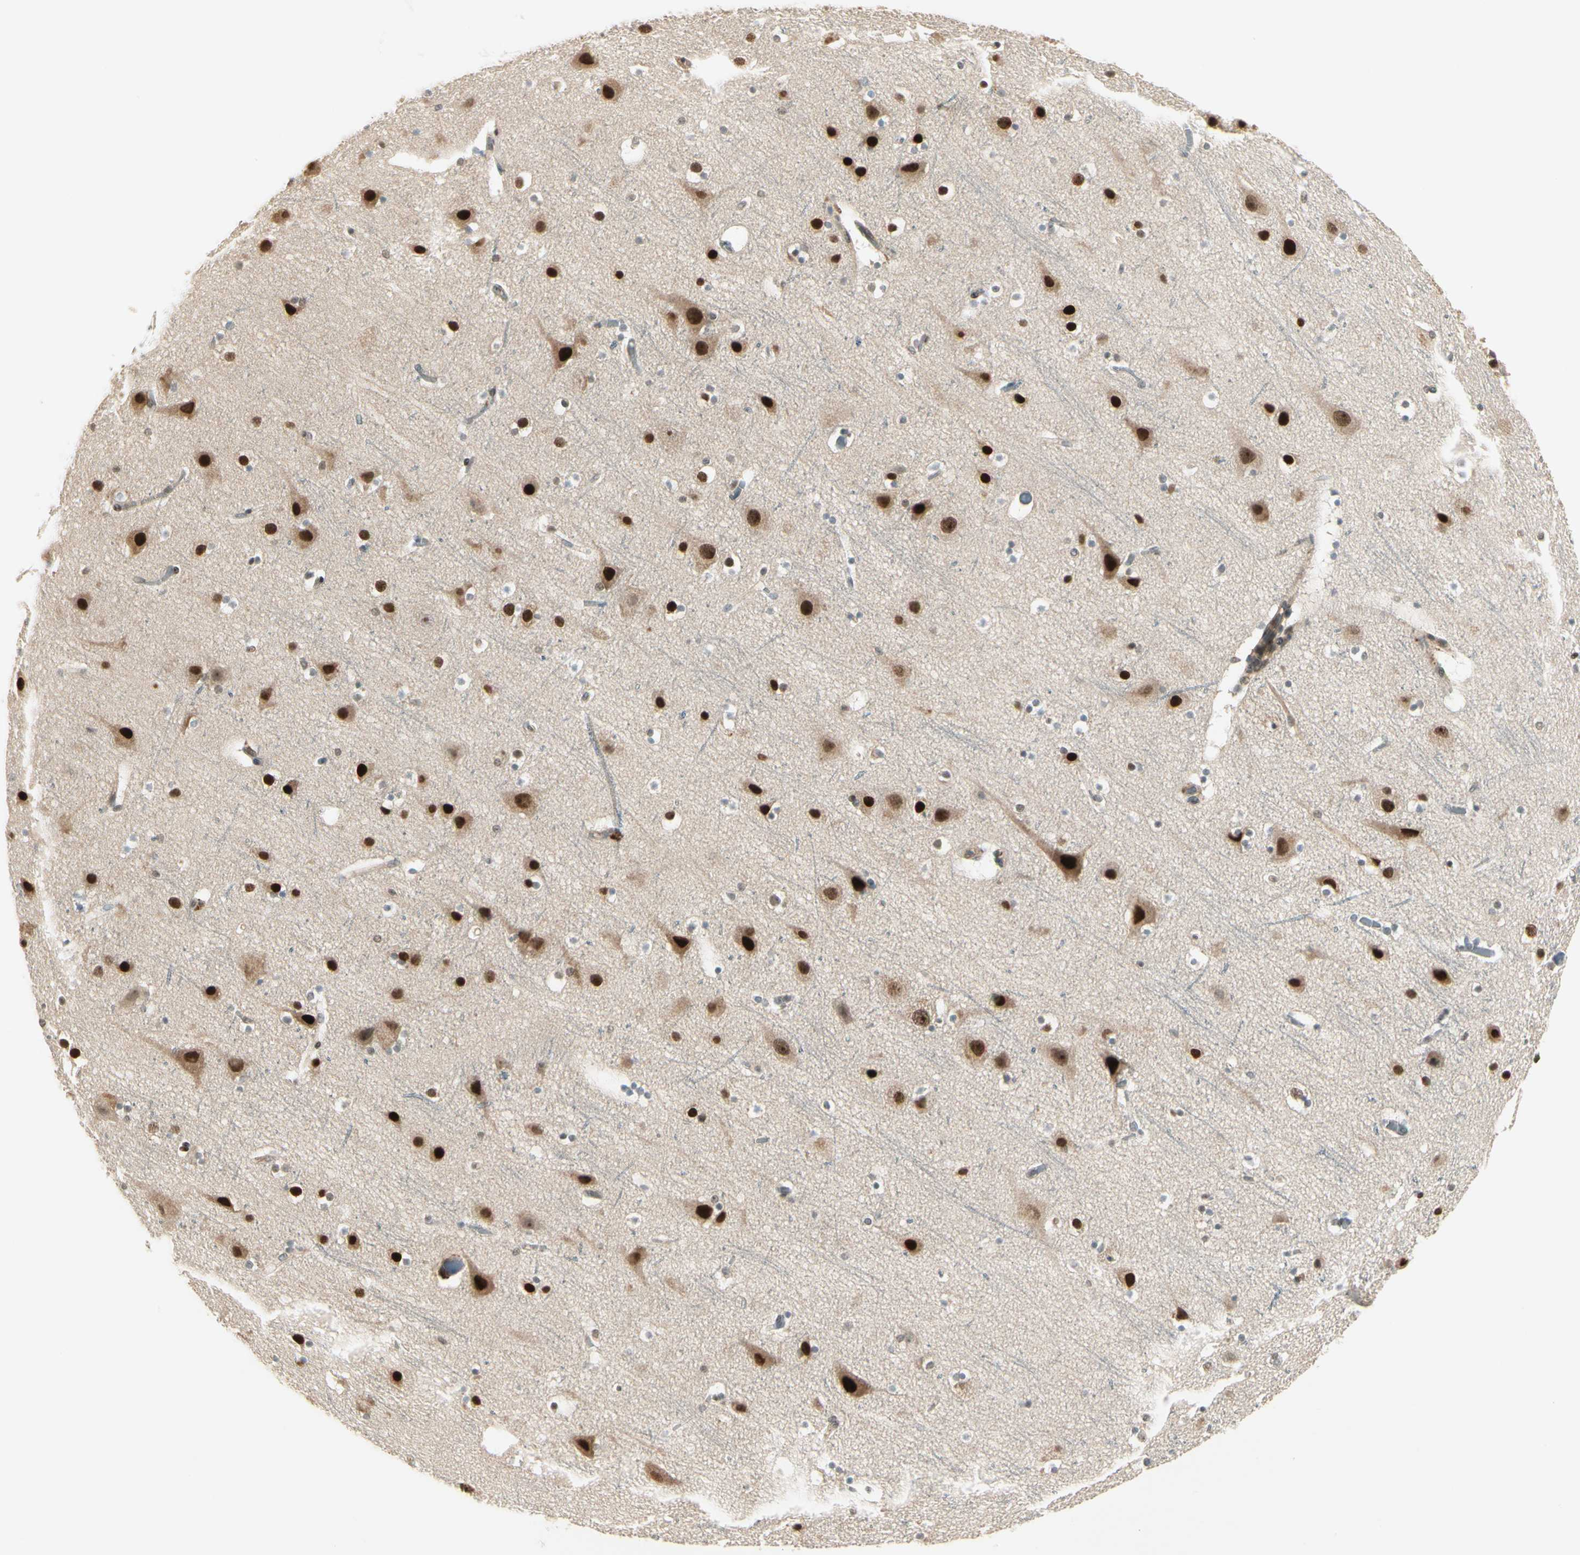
{"staining": {"intensity": "weak", "quantity": ">75%", "location": "cytoplasmic/membranous"}, "tissue": "cerebral cortex", "cell_type": "Endothelial cells", "image_type": "normal", "snomed": [{"axis": "morphology", "description": "Normal tissue, NOS"}, {"axis": "topography", "description": "Cerebral cortex"}], "caption": "Endothelial cells demonstrate low levels of weak cytoplasmic/membranous expression in about >75% of cells in benign cerebral cortex.", "gene": "GTF3A", "patient": {"sex": "male", "age": 45}}